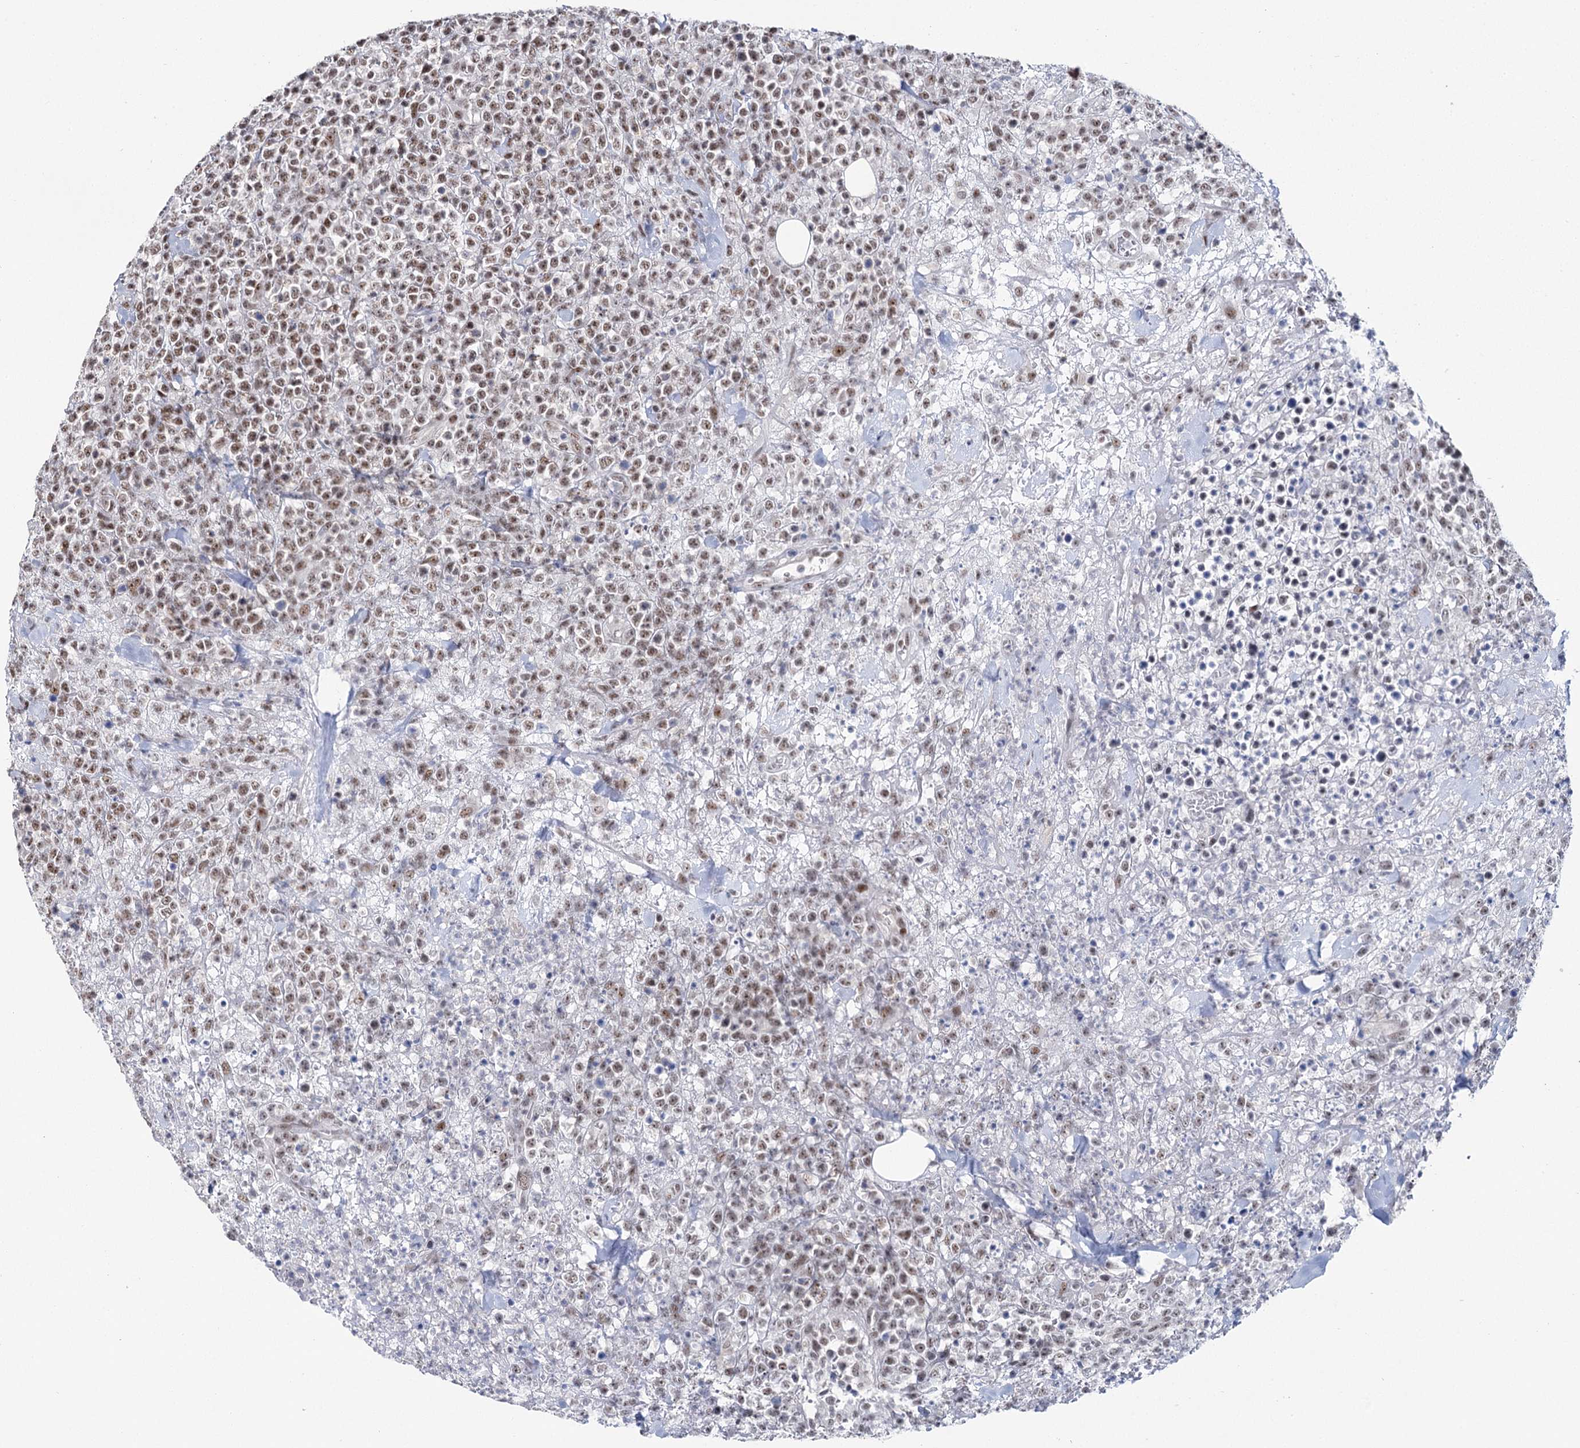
{"staining": {"intensity": "moderate", "quantity": ">75%", "location": "nuclear"}, "tissue": "lymphoma", "cell_type": "Tumor cells", "image_type": "cancer", "snomed": [{"axis": "morphology", "description": "Malignant lymphoma, non-Hodgkin's type, High grade"}, {"axis": "topography", "description": "Colon"}], "caption": "Immunohistochemical staining of human high-grade malignant lymphoma, non-Hodgkin's type displays medium levels of moderate nuclear positivity in about >75% of tumor cells.", "gene": "SCAF8", "patient": {"sex": "female", "age": 53}}